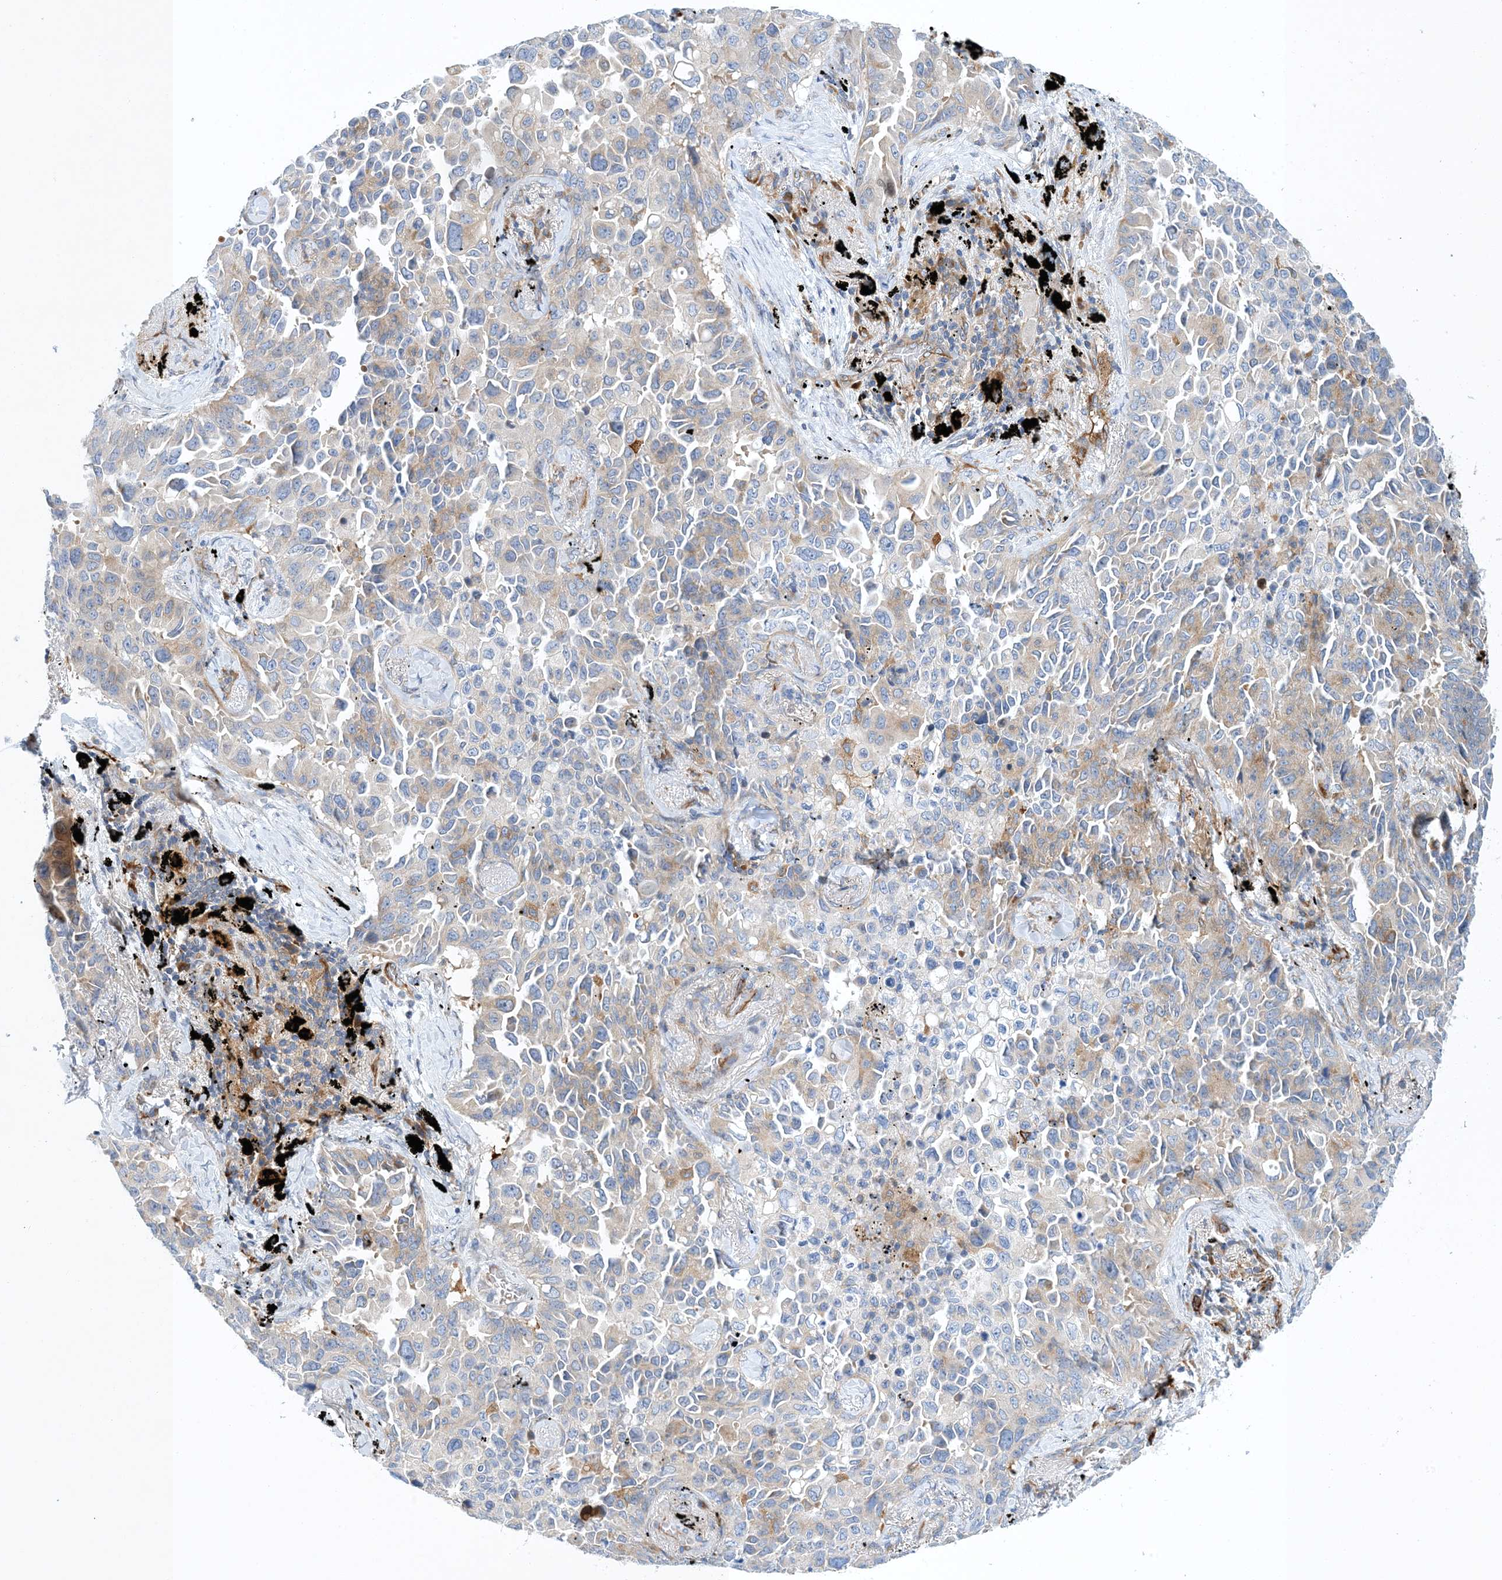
{"staining": {"intensity": "weak", "quantity": "<25%", "location": "cytoplasmic/membranous"}, "tissue": "lung cancer", "cell_type": "Tumor cells", "image_type": "cancer", "snomed": [{"axis": "morphology", "description": "Adenocarcinoma, NOS"}, {"axis": "topography", "description": "Lung"}], "caption": "Immunohistochemistry of human lung adenocarcinoma exhibits no expression in tumor cells.", "gene": "PCDHA2", "patient": {"sex": "female", "age": 67}}